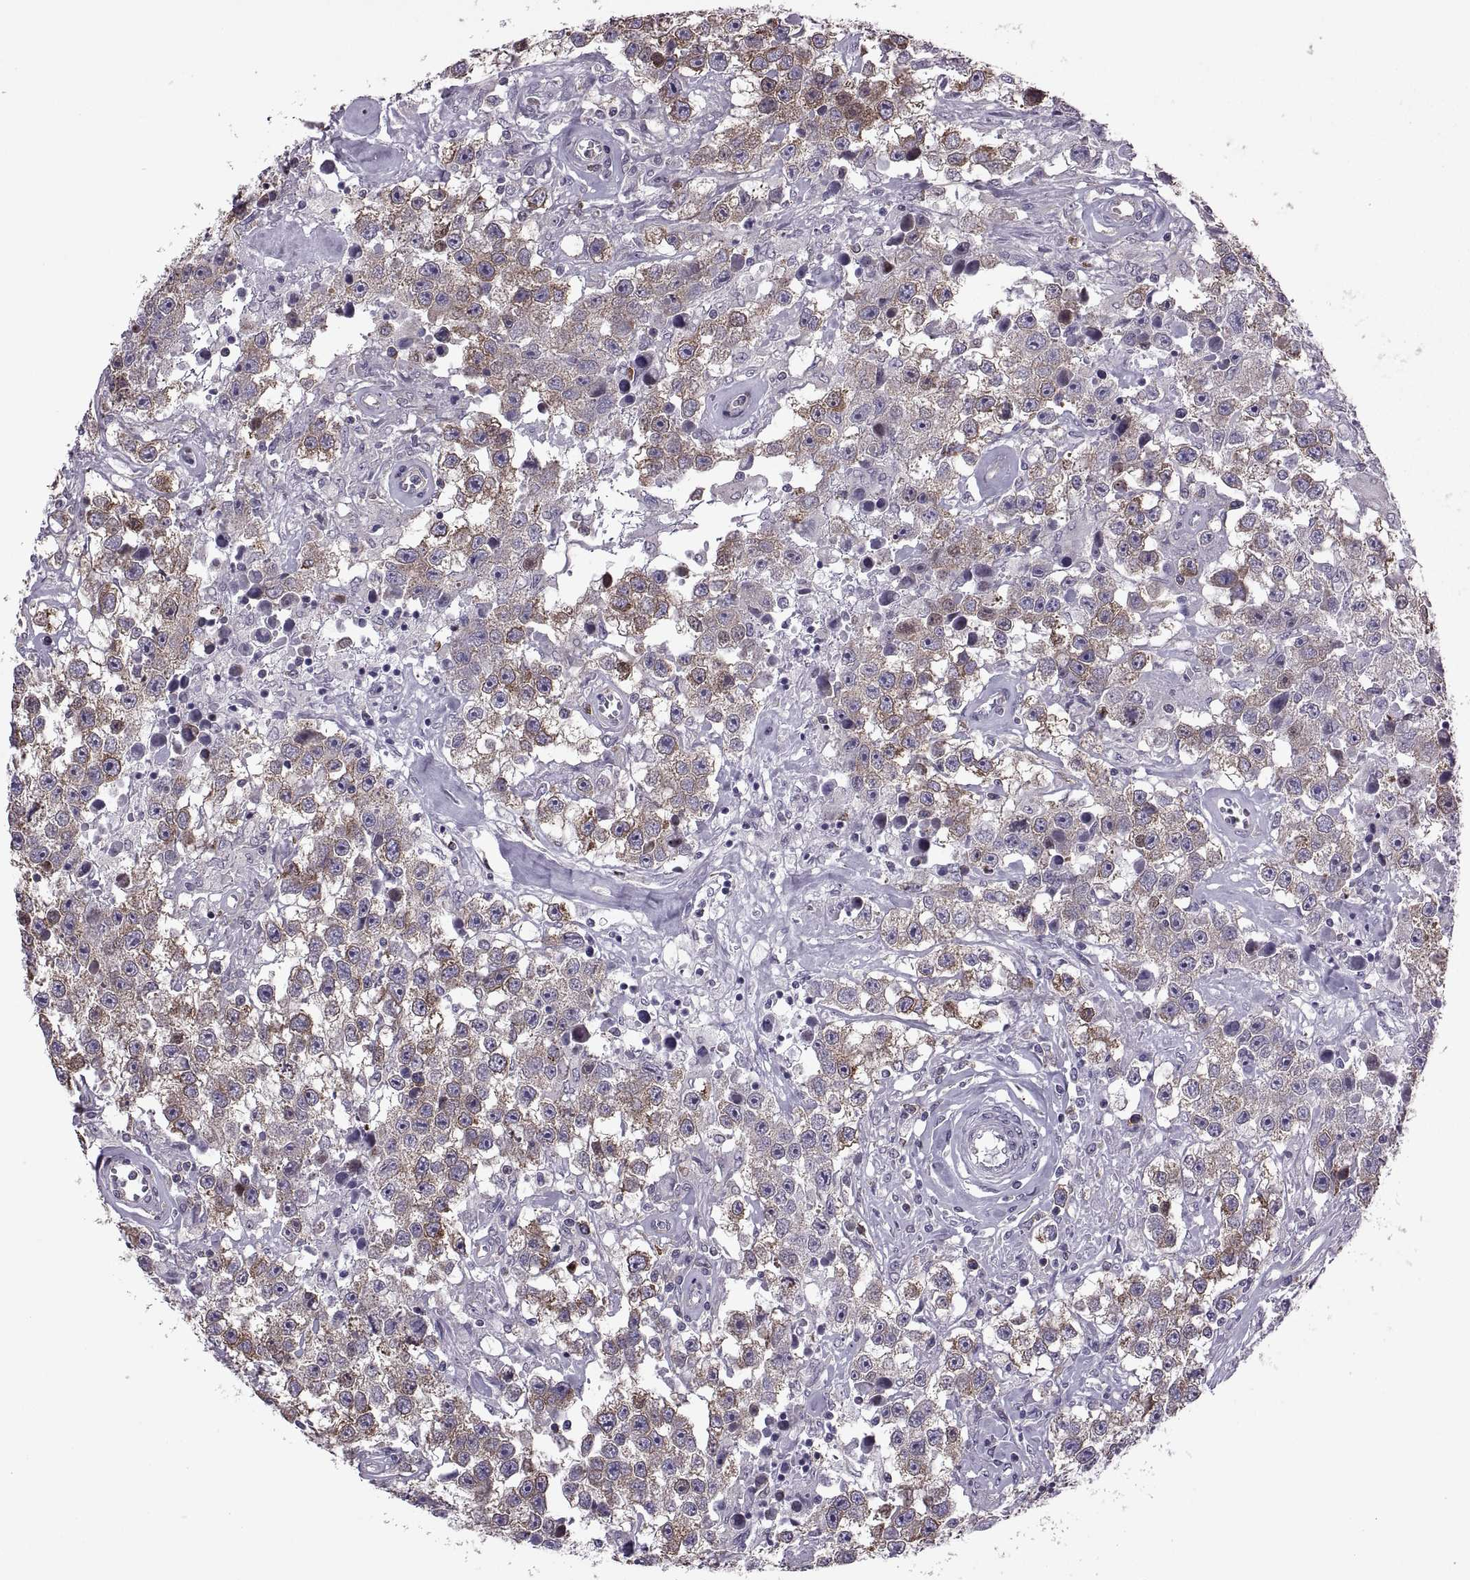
{"staining": {"intensity": "moderate", "quantity": "25%-75%", "location": "cytoplasmic/membranous"}, "tissue": "testis cancer", "cell_type": "Tumor cells", "image_type": "cancer", "snomed": [{"axis": "morphology", "description": "Seminoma, NOS"}, {"axis": "topography", "description": "Testis"}], "caption": "Immunohistochemical staining of human seminoma (testis) demonstrates moderate cytoplasmic/membranous protein positivity in about 25%-75% of tumor cells.", "gene": "PABPC1", "patient": {"sex": "male", "age": 43}}